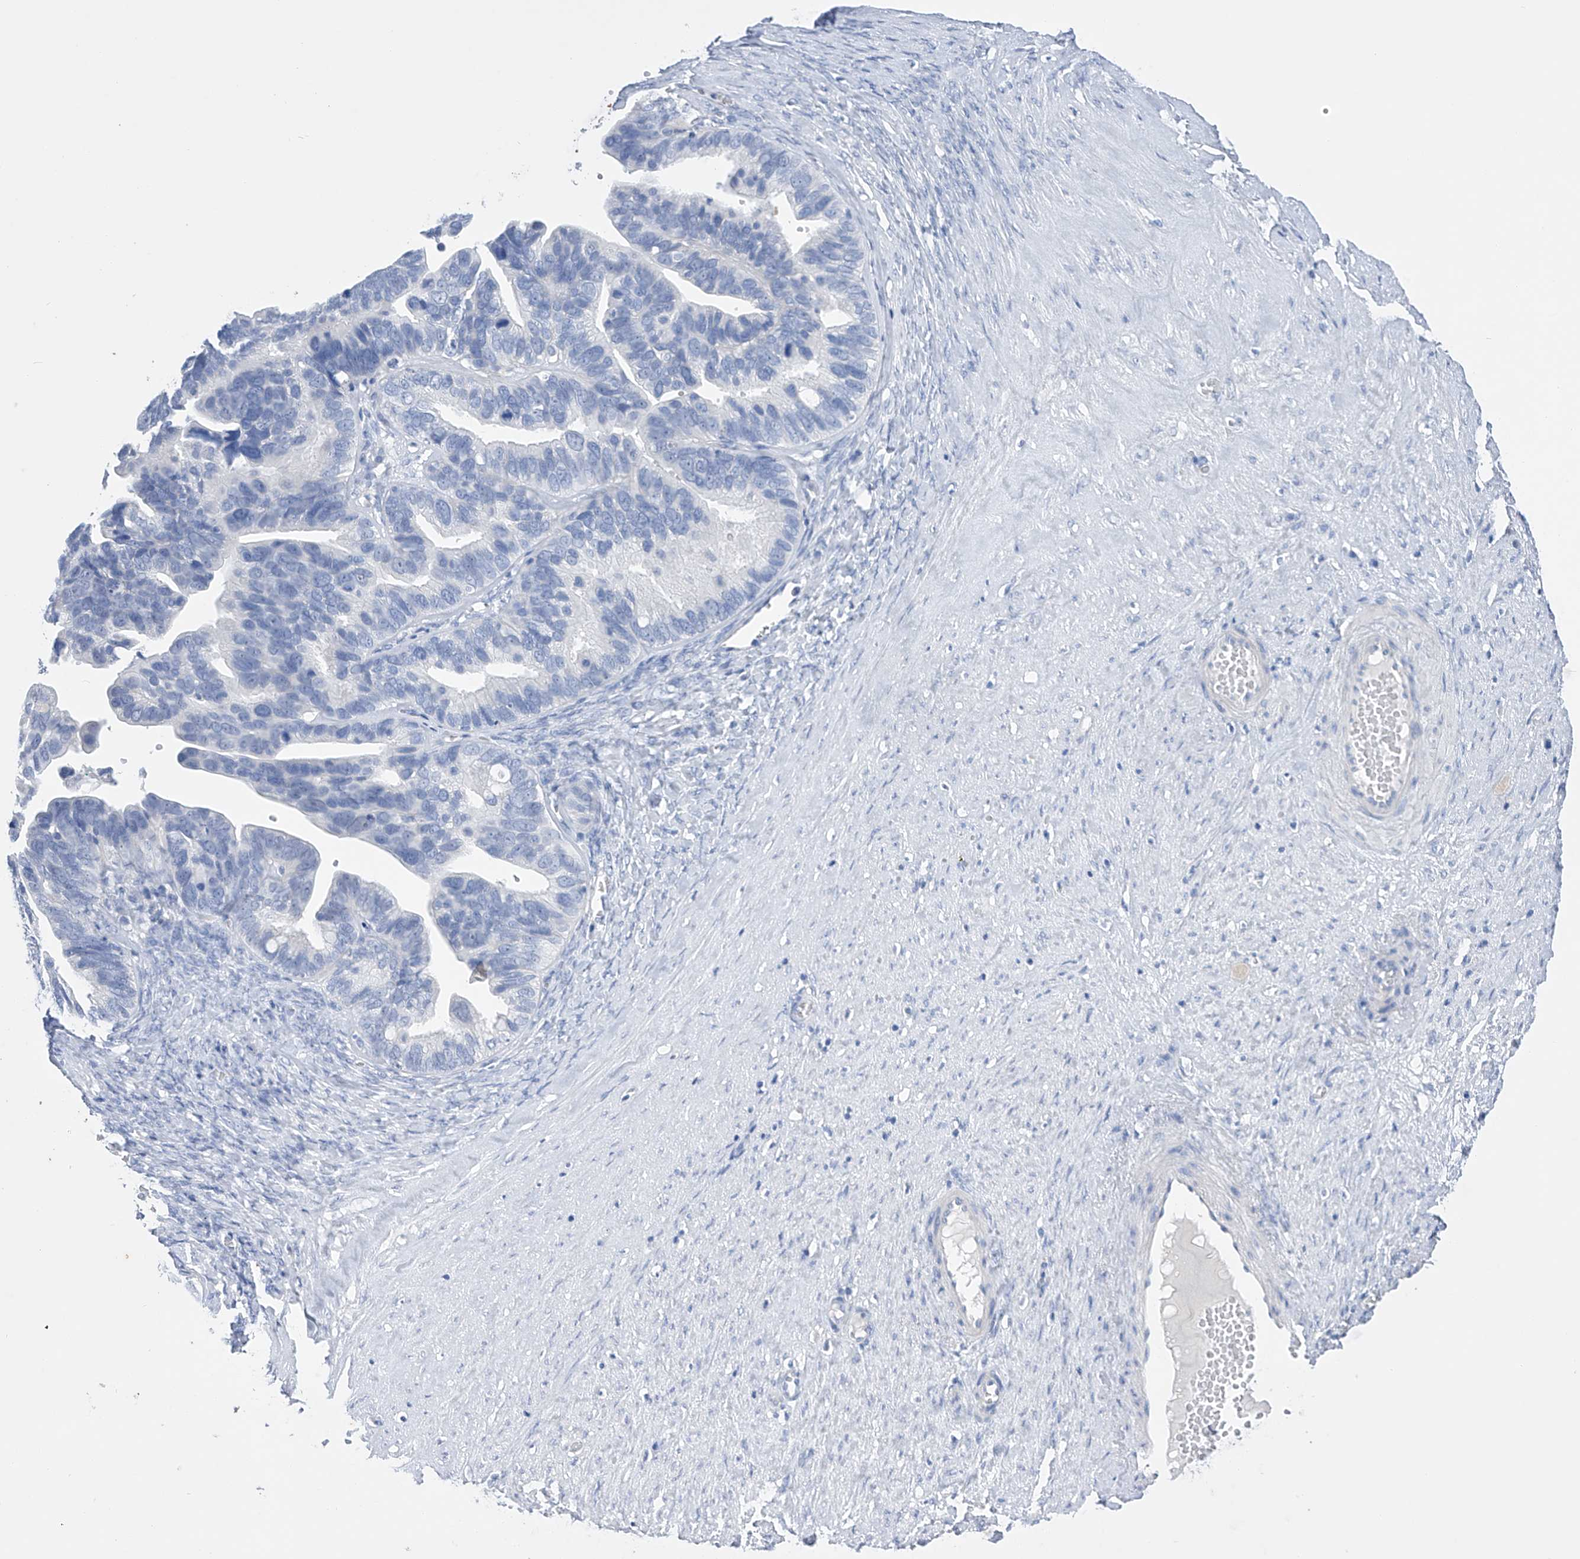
{"staining": {"intensity": "negative", "quantity": "none", "location": "none"}, "tissue": "ovarian cancer", "cell_type": "Tumor cells", "image_type": "cancer", "snomed": [{"axis": "morphology", "description": "Cystadenocarcinoma, serous, NOS"}, {"axis": "topography", "description": "Ovary"}], "caption": "An immunohistochemistry photomicrograph of ovarian cancer (serous cystadenocarcinoma) is shown. There is no staining in tumor cells of ovarian cancer (serous cystadenocarcinoma). (DAB IHC, high magnification).", "gene": "ADRA1A", "patient": {"sex": "female", "age": 56}}